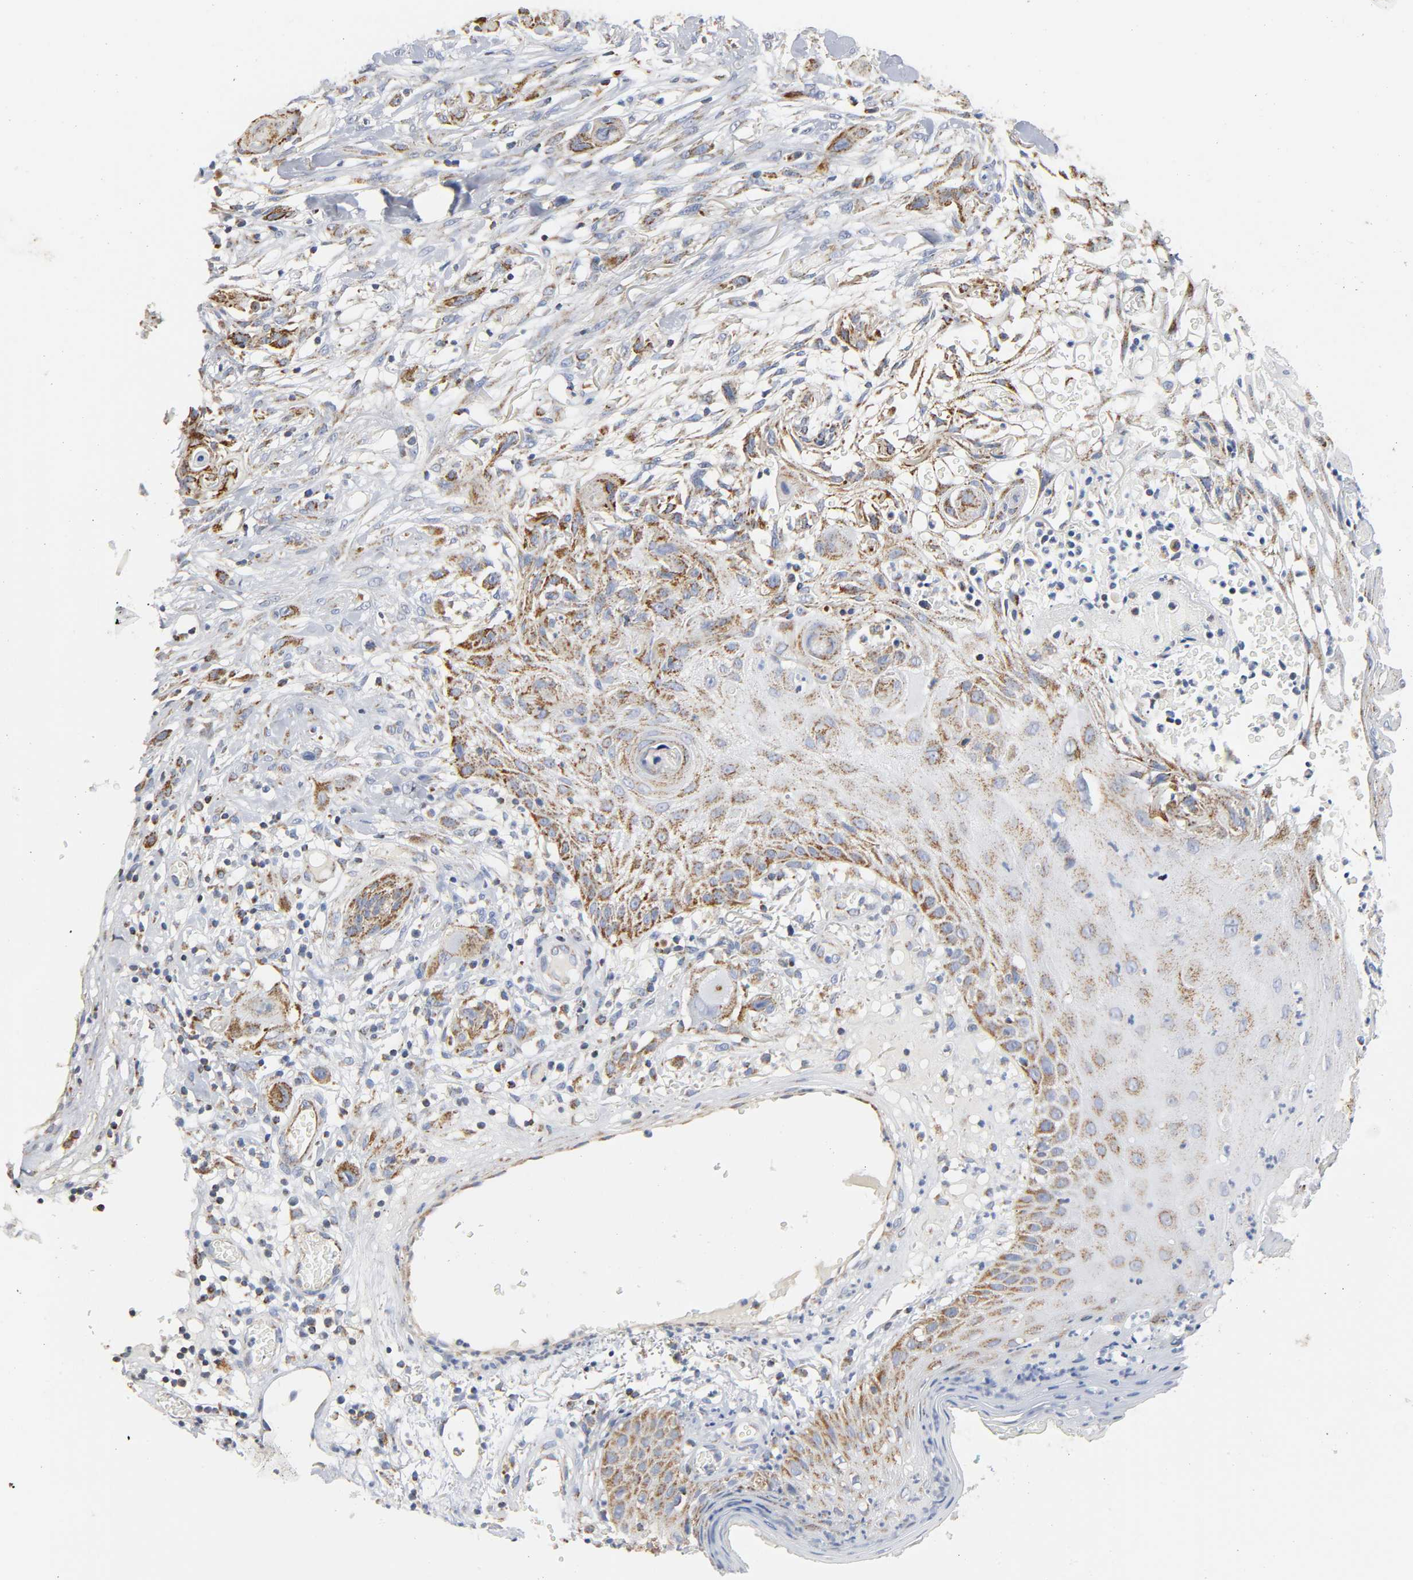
{"staining": {"intensity": "moderate", "quantity": ">75%", "location": "cytoplasmic/membranous"}, "tissue": "skin cancer", "cell_type": "Tumor cells", "image_type": "cancer", "snomed": [{"axis": "morphology", "description": "Normal tissue, NOS"}, {"axis": "morphology", "description": "Squamous cell carcinoma, NOS"}, {"axis": "topography", "description": "Skin"}], "caption": "A brown stain labels moderate cytoplasmic/membranous staining of a protein in human skin cancer tumor cells.", "gene": "BAK1", "patient": {"sex": "female", "age": 59}}